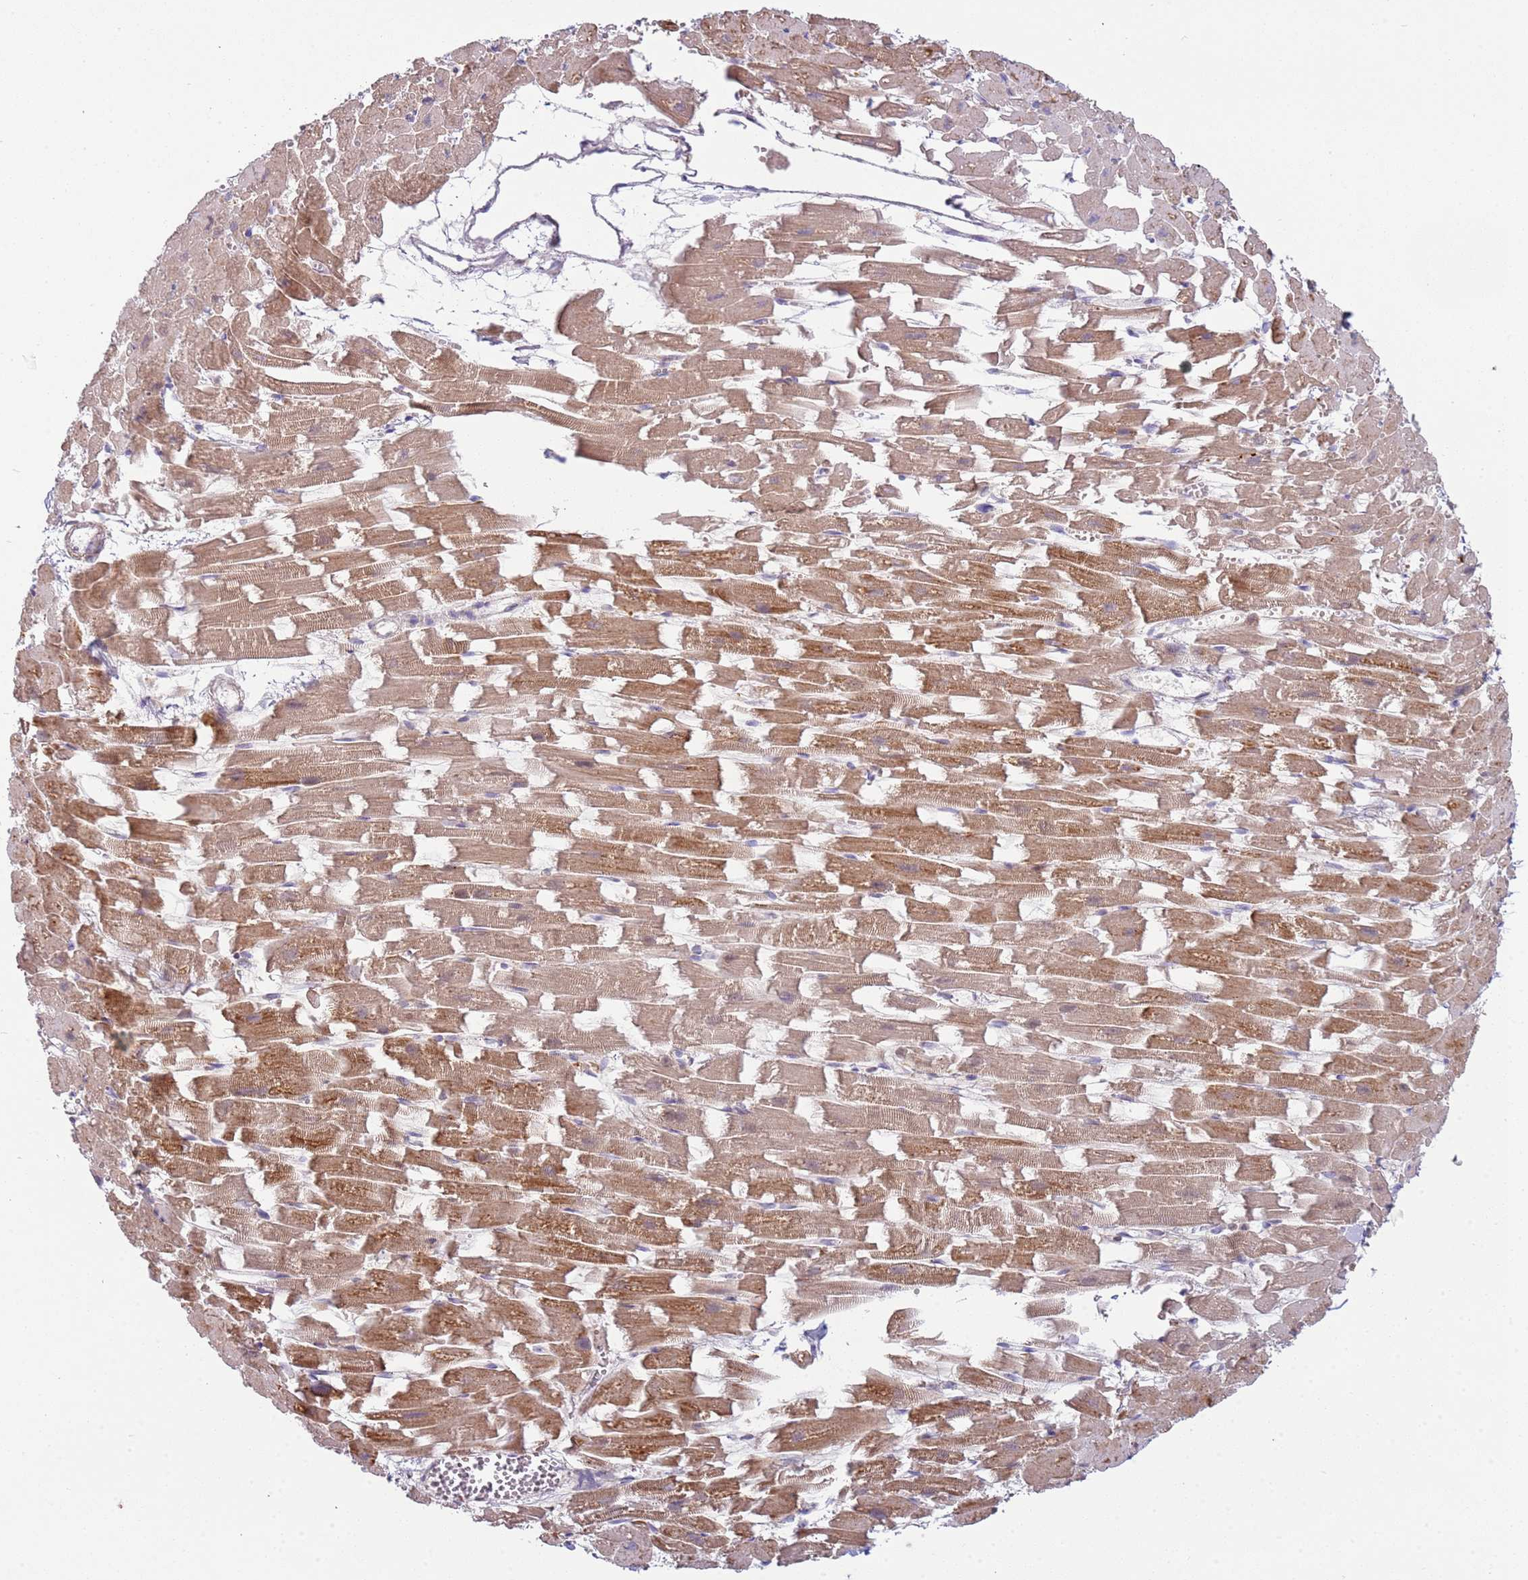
{"staining": {"intensity": "strong", "quantity": ">75%", "location": "cytoplasmic/membranous"}, "tissue": "heart muscle", "cell_type": "Cardiomyocytes", "image_type": "normal", "snomed": [{"axis": "morphology", "description": "Normal tissue, NOS"}, {"axis": "topography", "description": "Heart"}], "caption": "Immunohistochemistry (IHC) micrograph of normal heart muscle: human heart muscle stained using IHC shows high levels of strong protein expression localized specifically in the cytoplasmic/membranous of cardiomyocytes, appearing as a cytoplasmic/membranous brown color.", "gene": "TTPAL", "patient": {"sex": "female", "age": 64}}